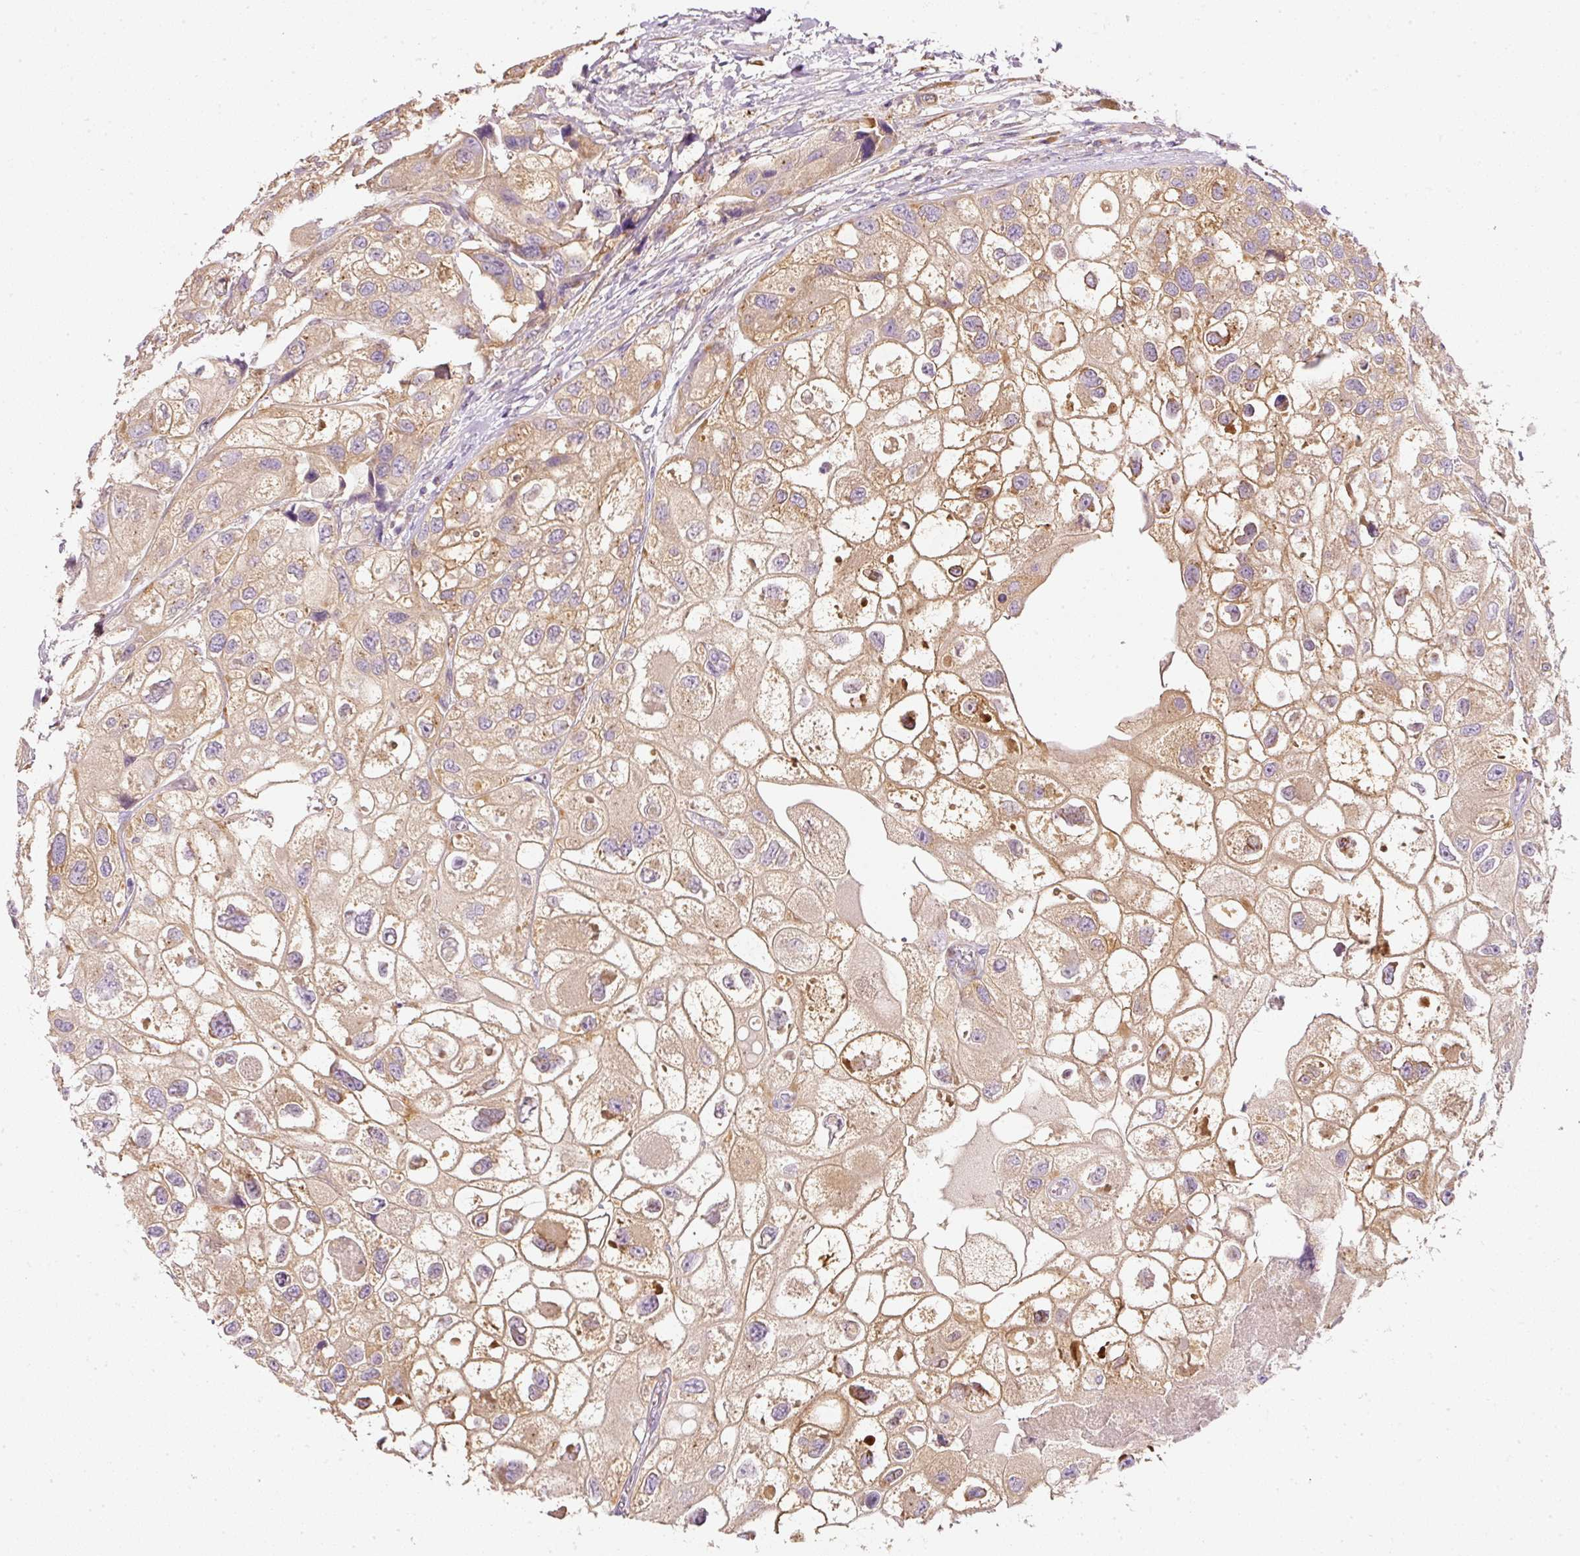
{"staining": {"intensity": "weak", "quantity": "25%-75%", "location": "cytoplasmic/membranous"}, "tissue": "urothelial cancer", "cell_type": "Tumor cells", "image_type": "cancer", "snomed": [{"axis": "morphology", "description": "Urothelial carcinoma, High grade"}, {"axis": "topography", "description": "Urinary bladder"}], "caption": "Protein staining of high-grade urothelial carcinoma tissue displays weak cytoplasmic/membranous staining in approximately 25%-75% of tumor cells.", "gene": "RNF167", "patient": {"sex": "female", "age": 64}}